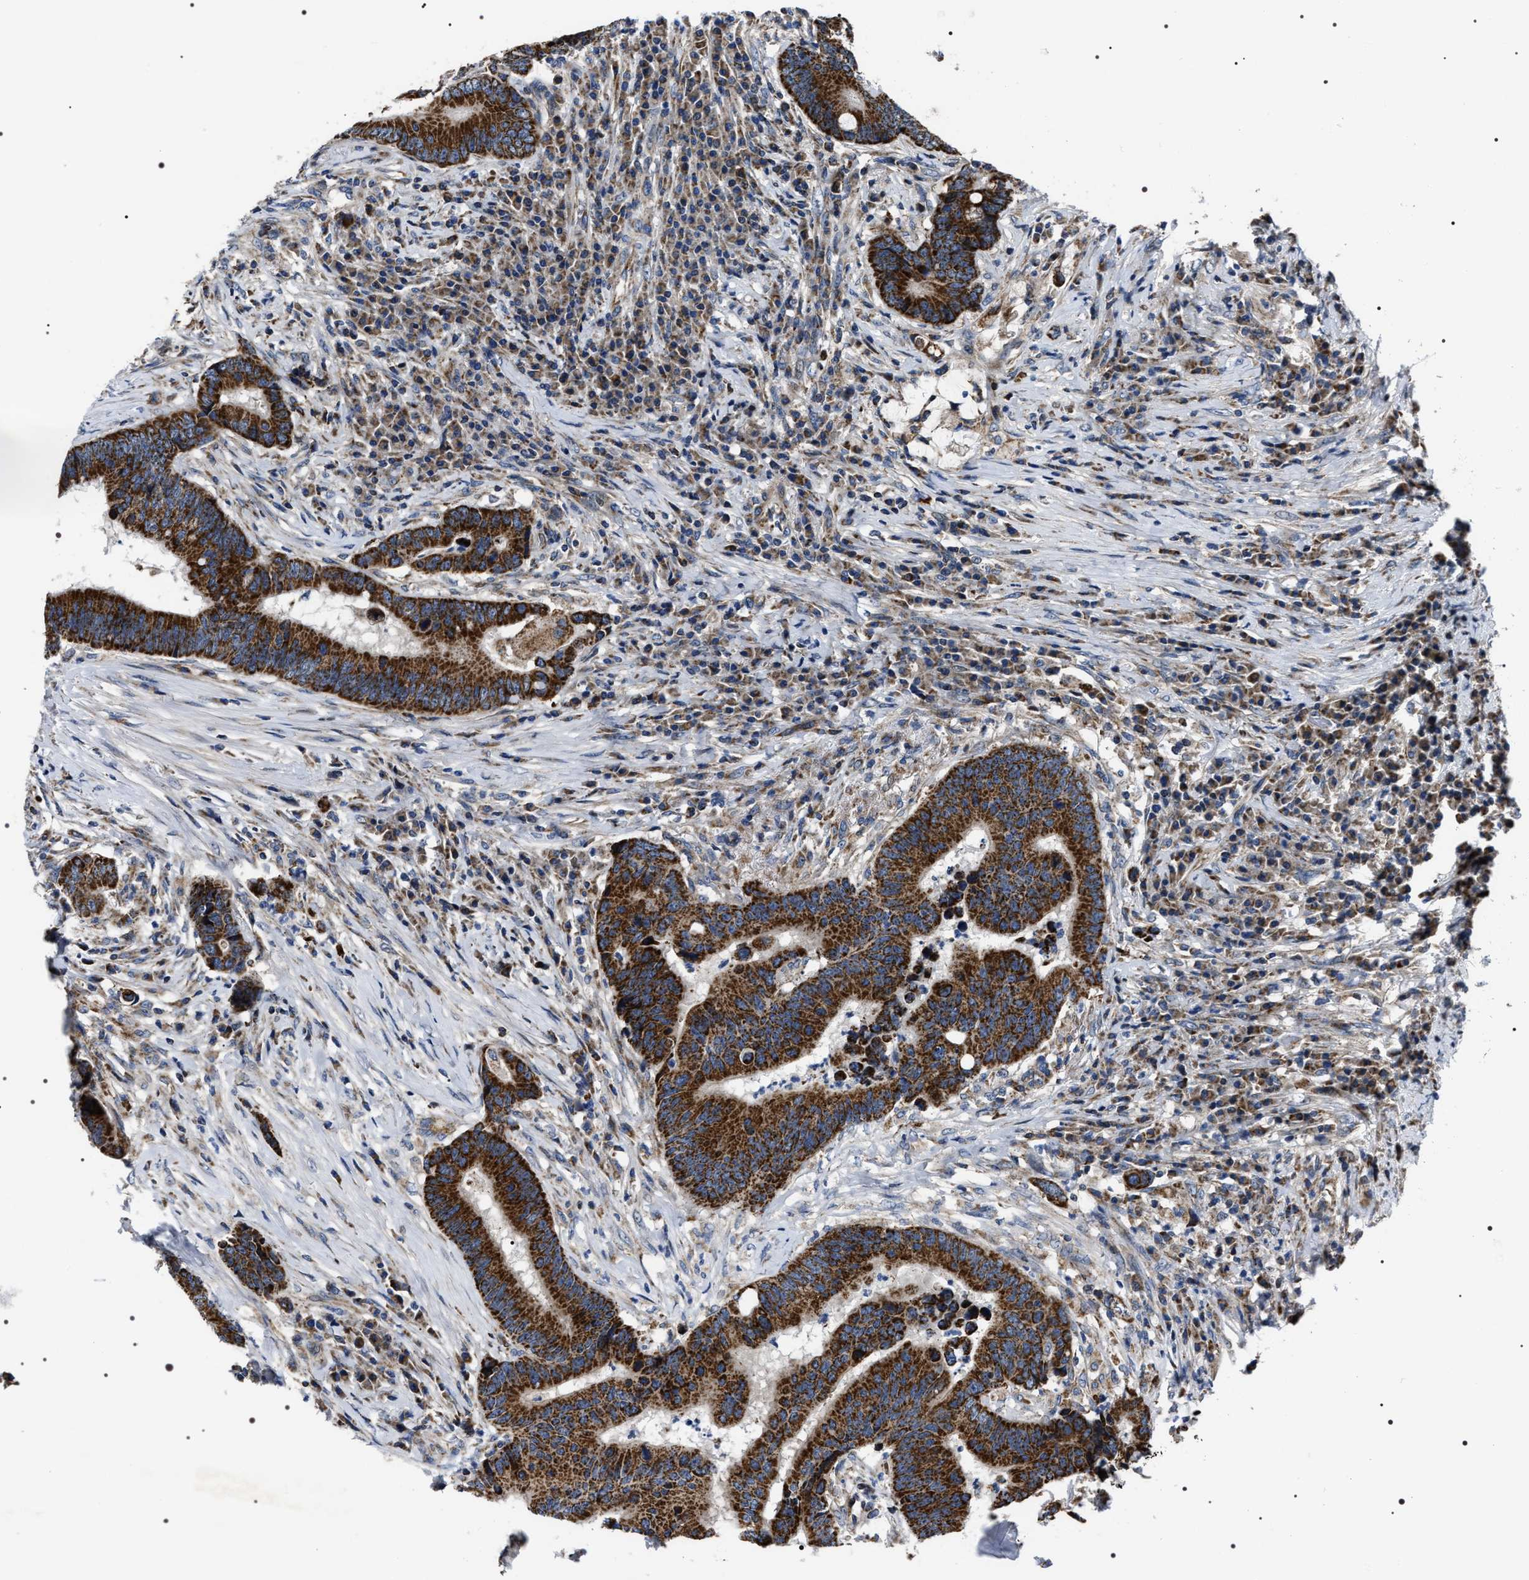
{"staining": {"intensity": "strong", "quantity": ">75%", "location": "cytoplasmic/membranous"}, "tissue": "colorectal cancer", "cell_type": "Tumor cells", "image_type": "cancer", "snomed": [{"axis": "morphology", "description": "Adenocarcinoma, NOS"}, {"axis": "topography", "description": "Rectum"}, {"axis": "topography", "description": "Anal"}], "caption": "About >75% of tumor cells in human colorectal adenocarcinoma demonstrate strong cytoplasmic/membranous protein positivity as visualized by brown immunohistochemical staining.", "gene": "NTMT1", "patient": {"sex": "female", "age": 89}}